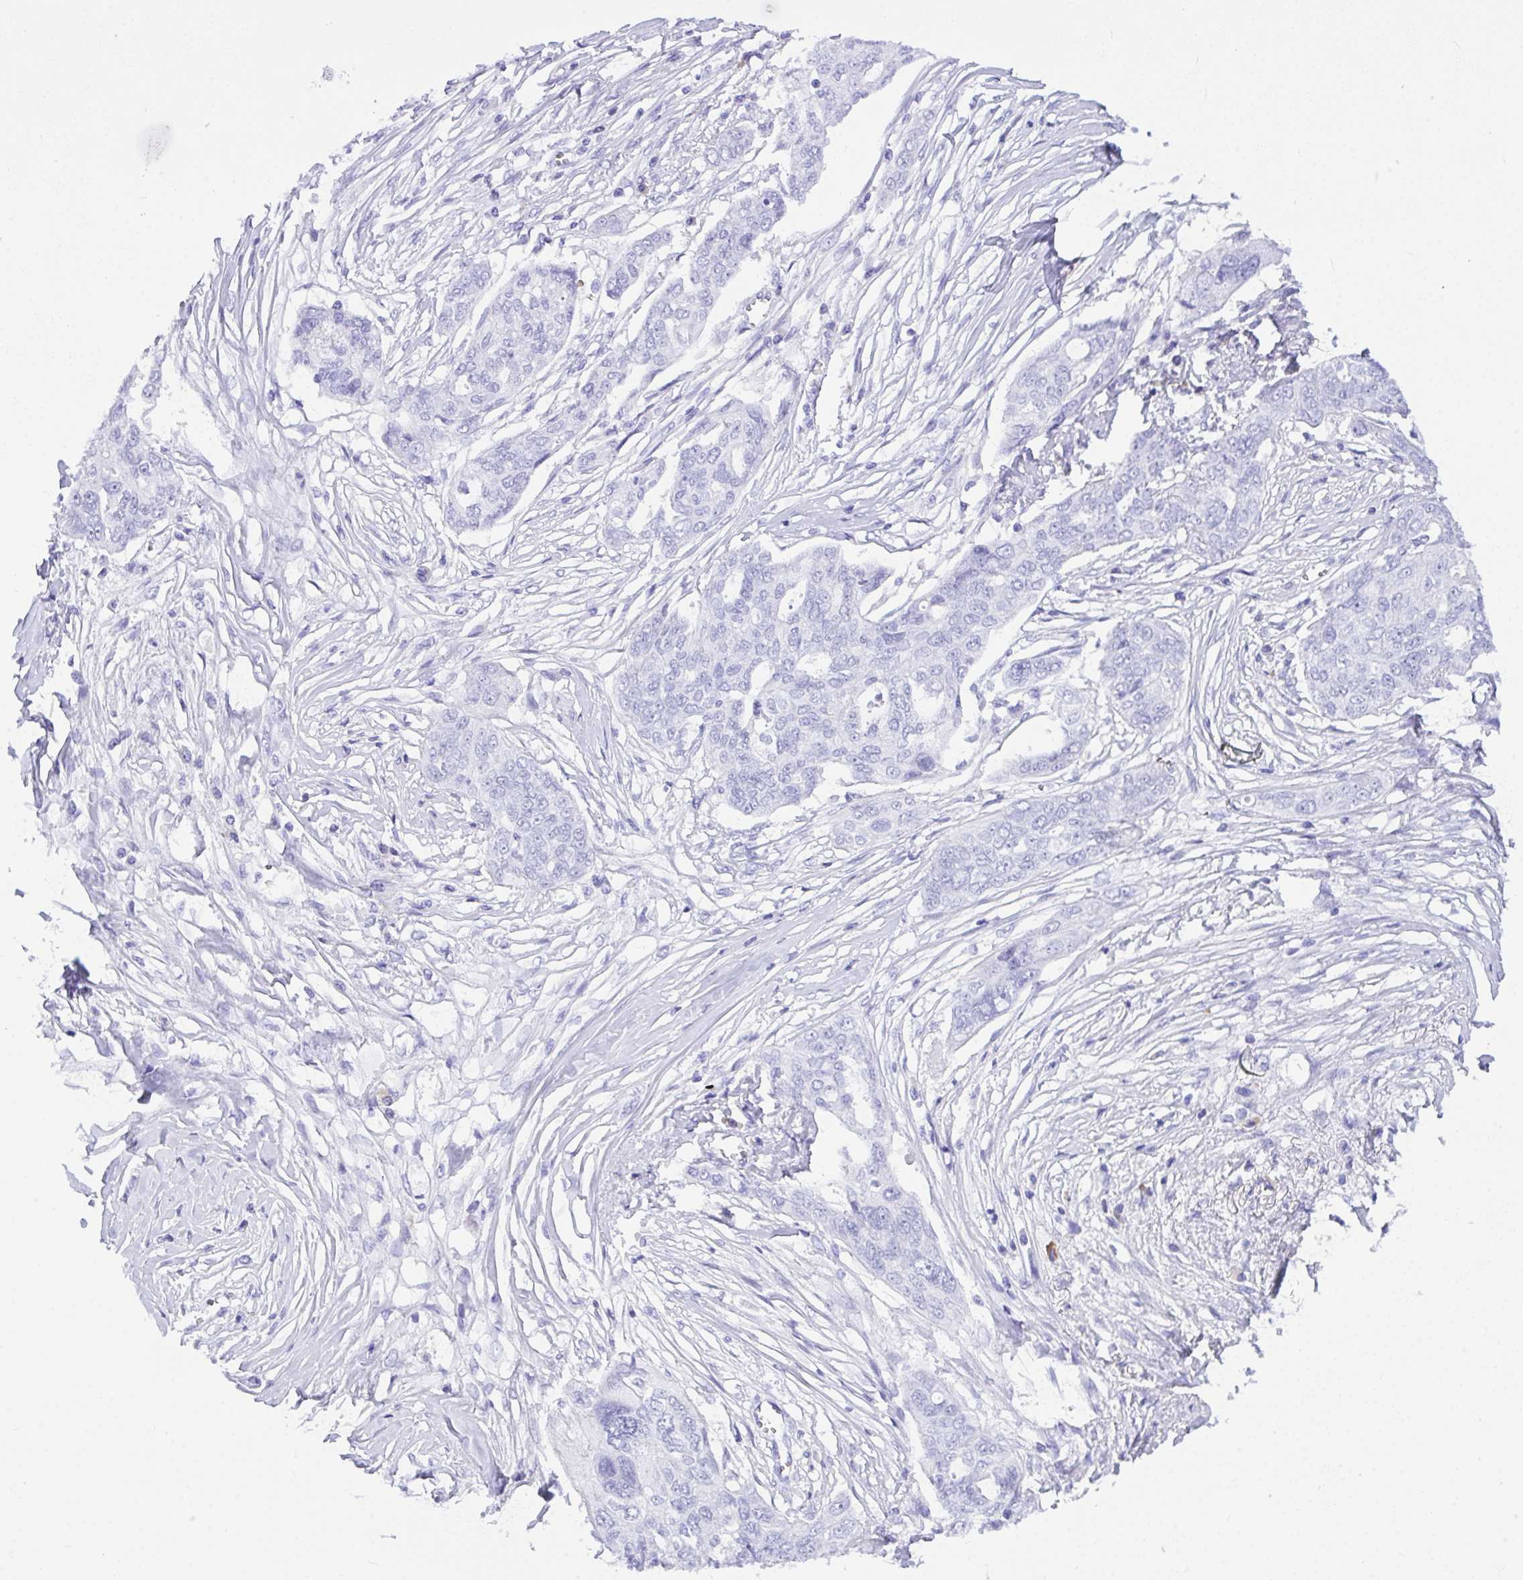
{"staining": {"intensity": "negative", "quantity": "none", "location": "none"}, "tissue": "ovarian cancer", "cell_type": "Tumor cells", "image_type": "cancer", "snomed": [{"axis": "morphology", "description": "Carcinoma, endometroid"}, {"axis": "topography", "description": "Ovary"}], "caption": "Immunohistochemical staining of ovarian cancer (endometroid carcinoma) shows no significant positivity in tumor cells. Nuclei are stained in blue.", "gene": "BEST4", "patient": {"sex": "female", "age": 70}}